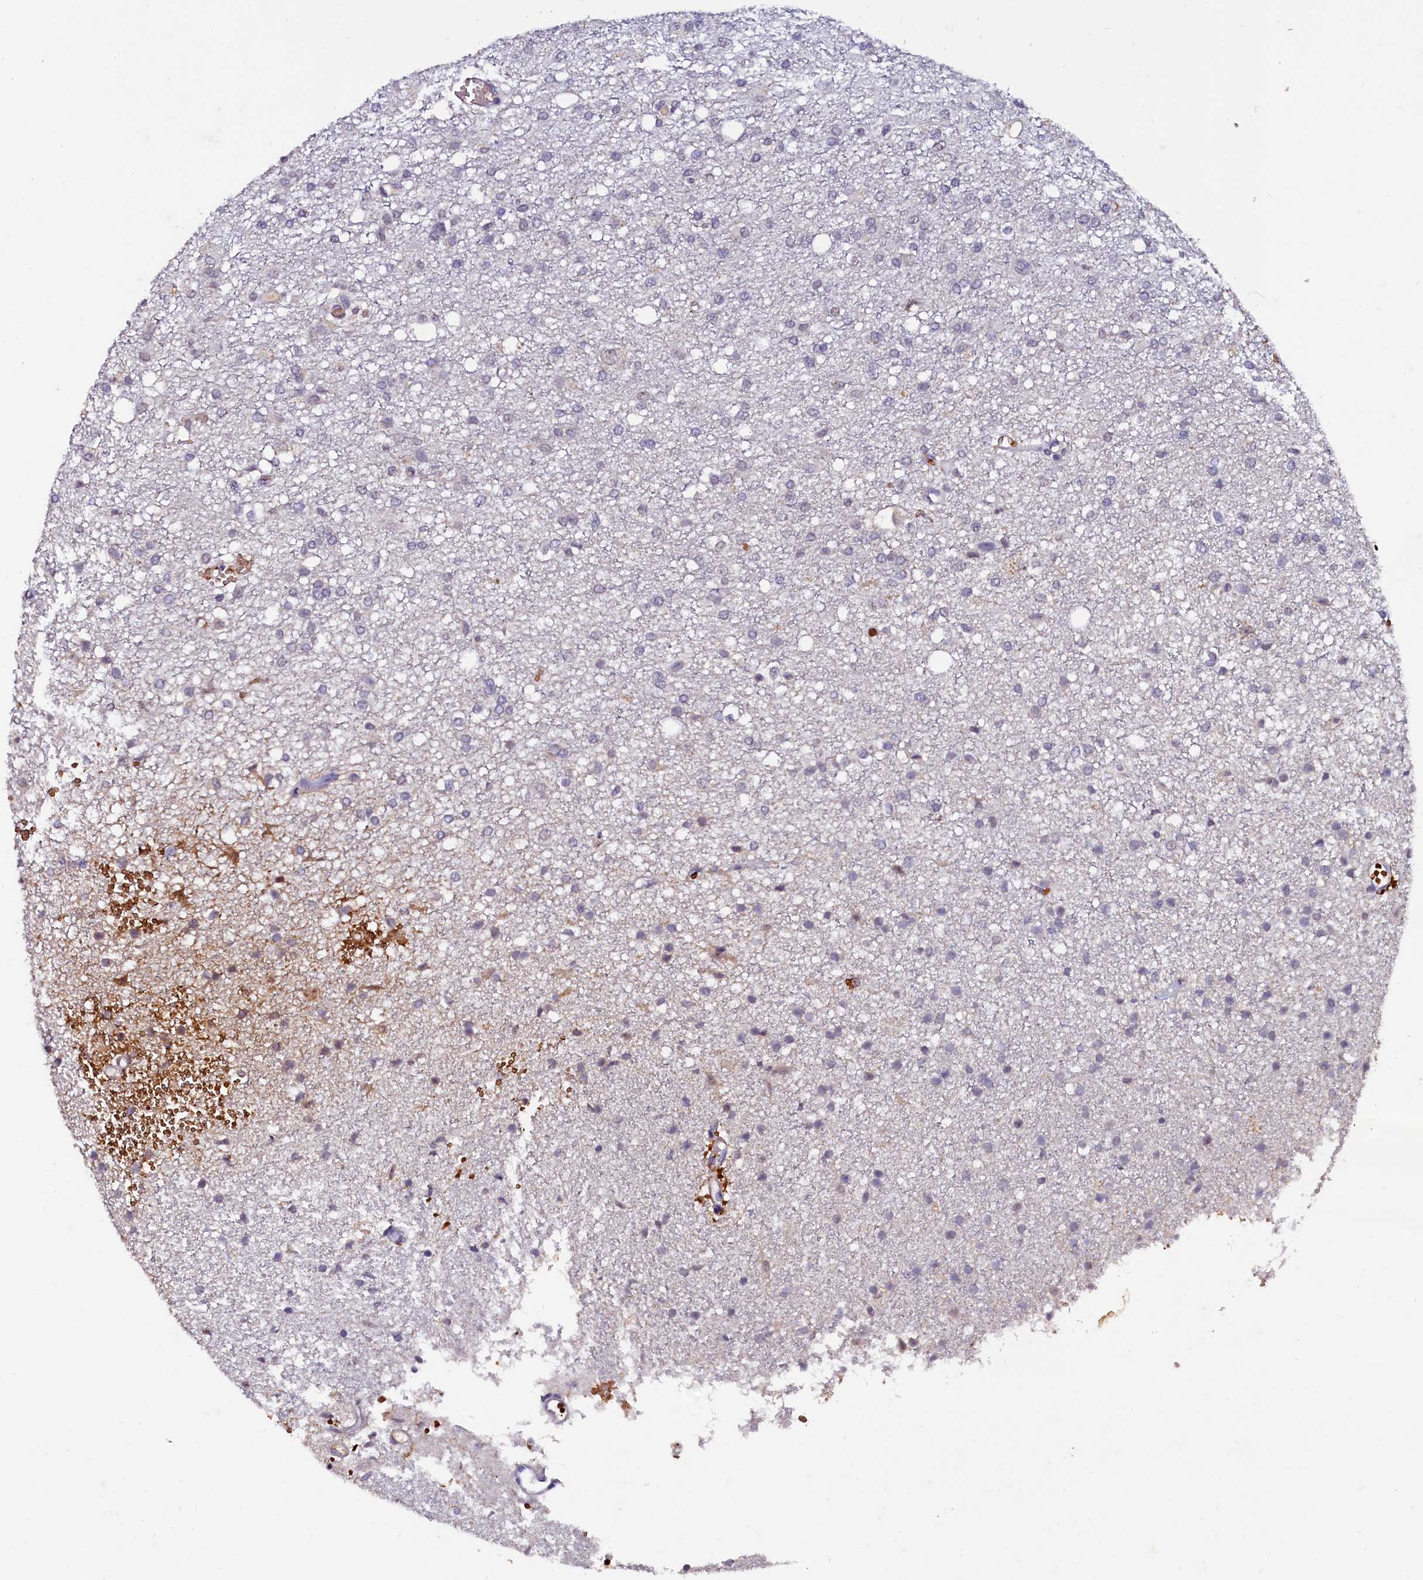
{"staining": {"intensity": "negative", "quantity": "none", "location": "none"}, "tissue": "glioma", "cell_type": "Tumor cells", "image_type": "cancer", "snomed": [{"axis": "morphology", "description": "Glioma, malignant, High grade"}, {"axis": "topography", "description": "Brain"}], "caption": "Tumor cells are negative for brown protein staining in glioma.", "gene": "CSTPP1", "patient": {"sex": "female", "age": 59}}